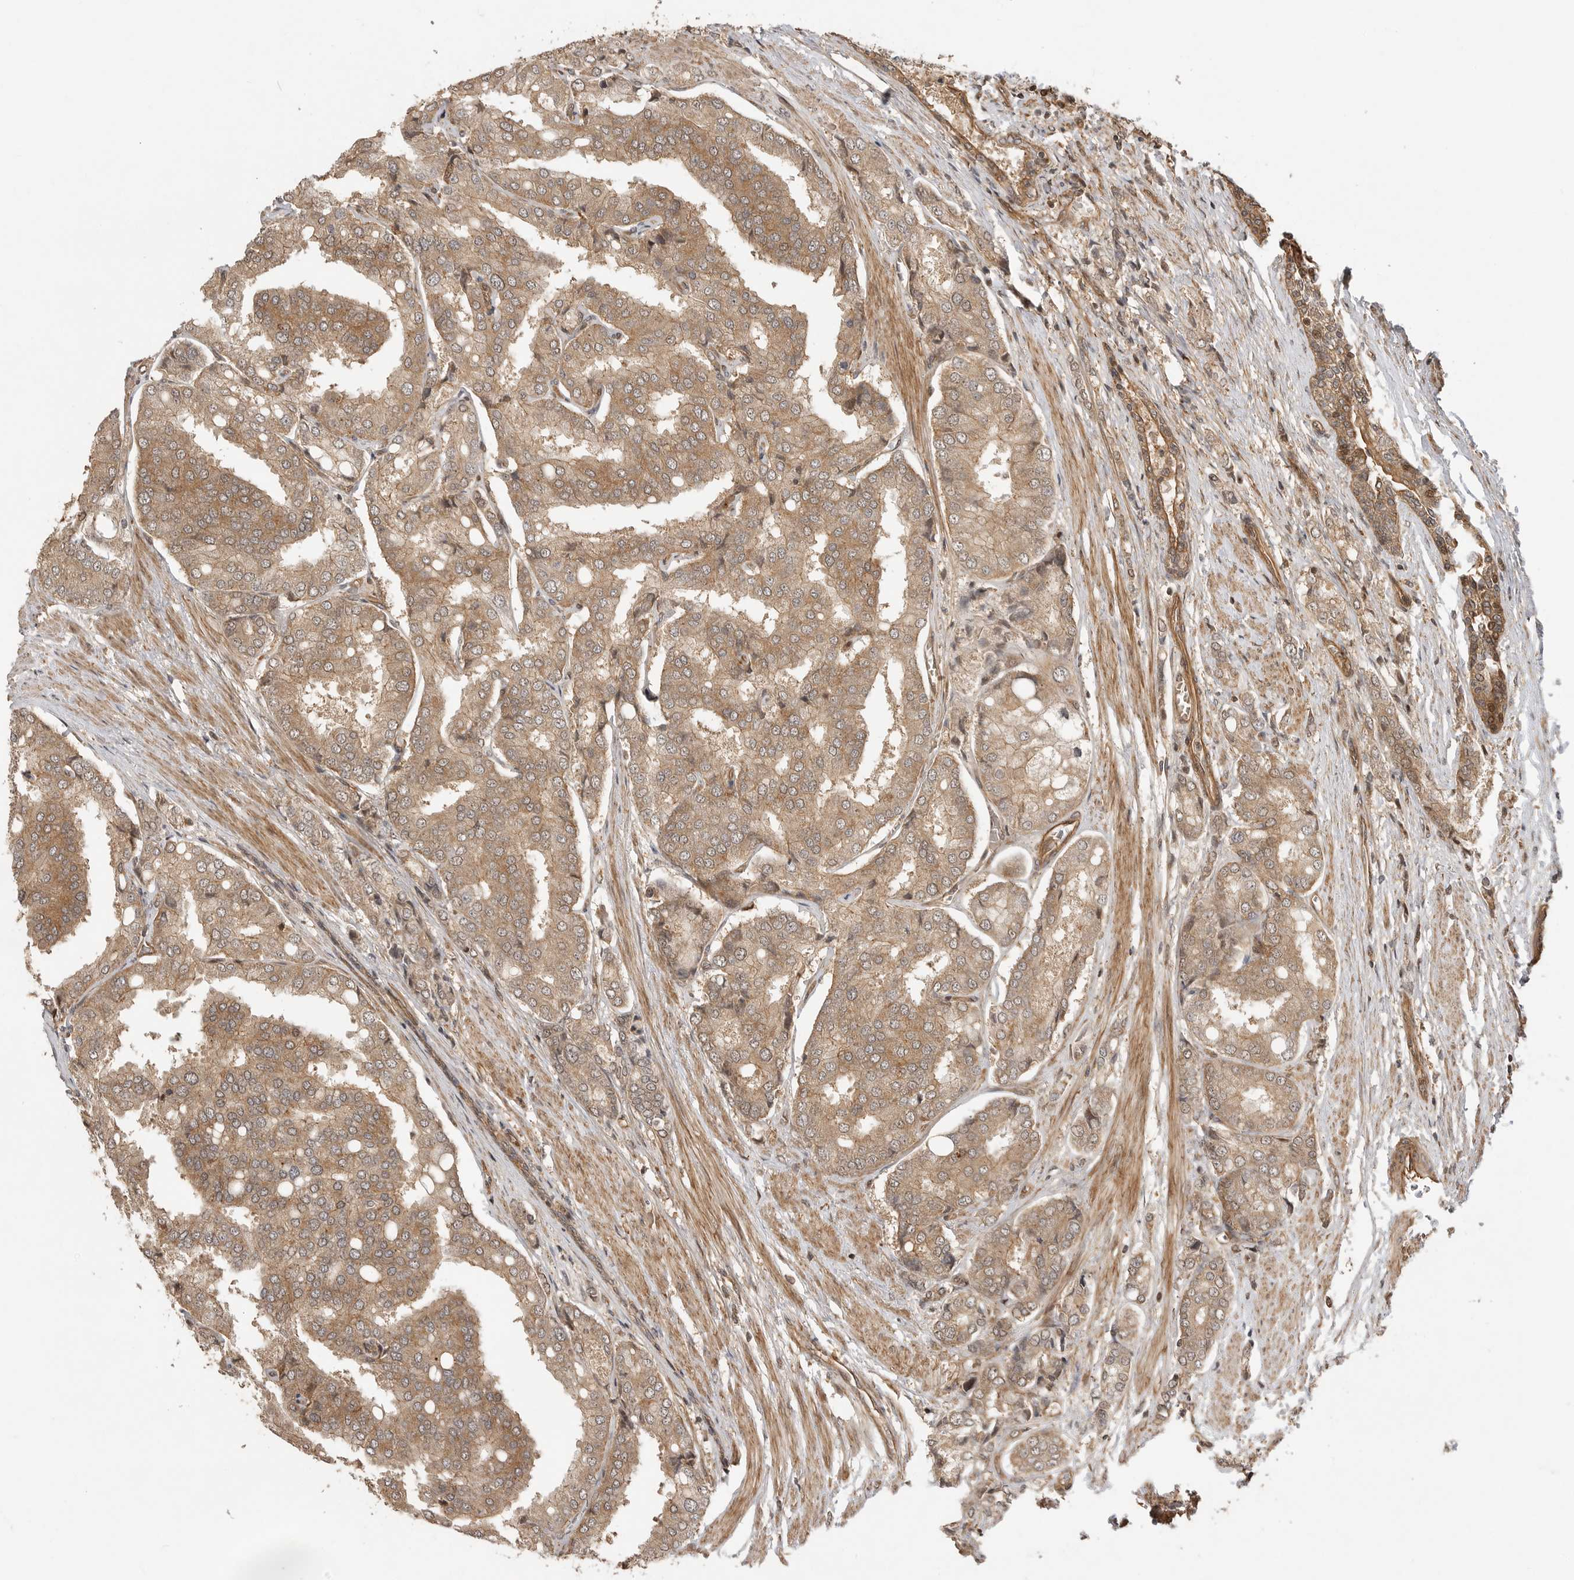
{"staining": {"intensity": "moderate", "quantity": ">75%", "location": "cytoplasmic/membranous"}, "tissue": "prostate cancer", "cell_type": "Tumor cells", "image_type": "cancer", "snomed": [{"axis": "morphology", "description": "Adenocarcinoma, High grade"}, {"axis": "topography", "description": "Prostate"}], "caption": "This image exhibits immunohistochemistry (IHC) staining of prostate cancer (high-grade adenocarcinoma), with medium moderate cytoplasmic/membranous positivity in about >75% of tumor cells.", "gene": "ADPRS", "patient": {"sex": "male", "age": 50}}